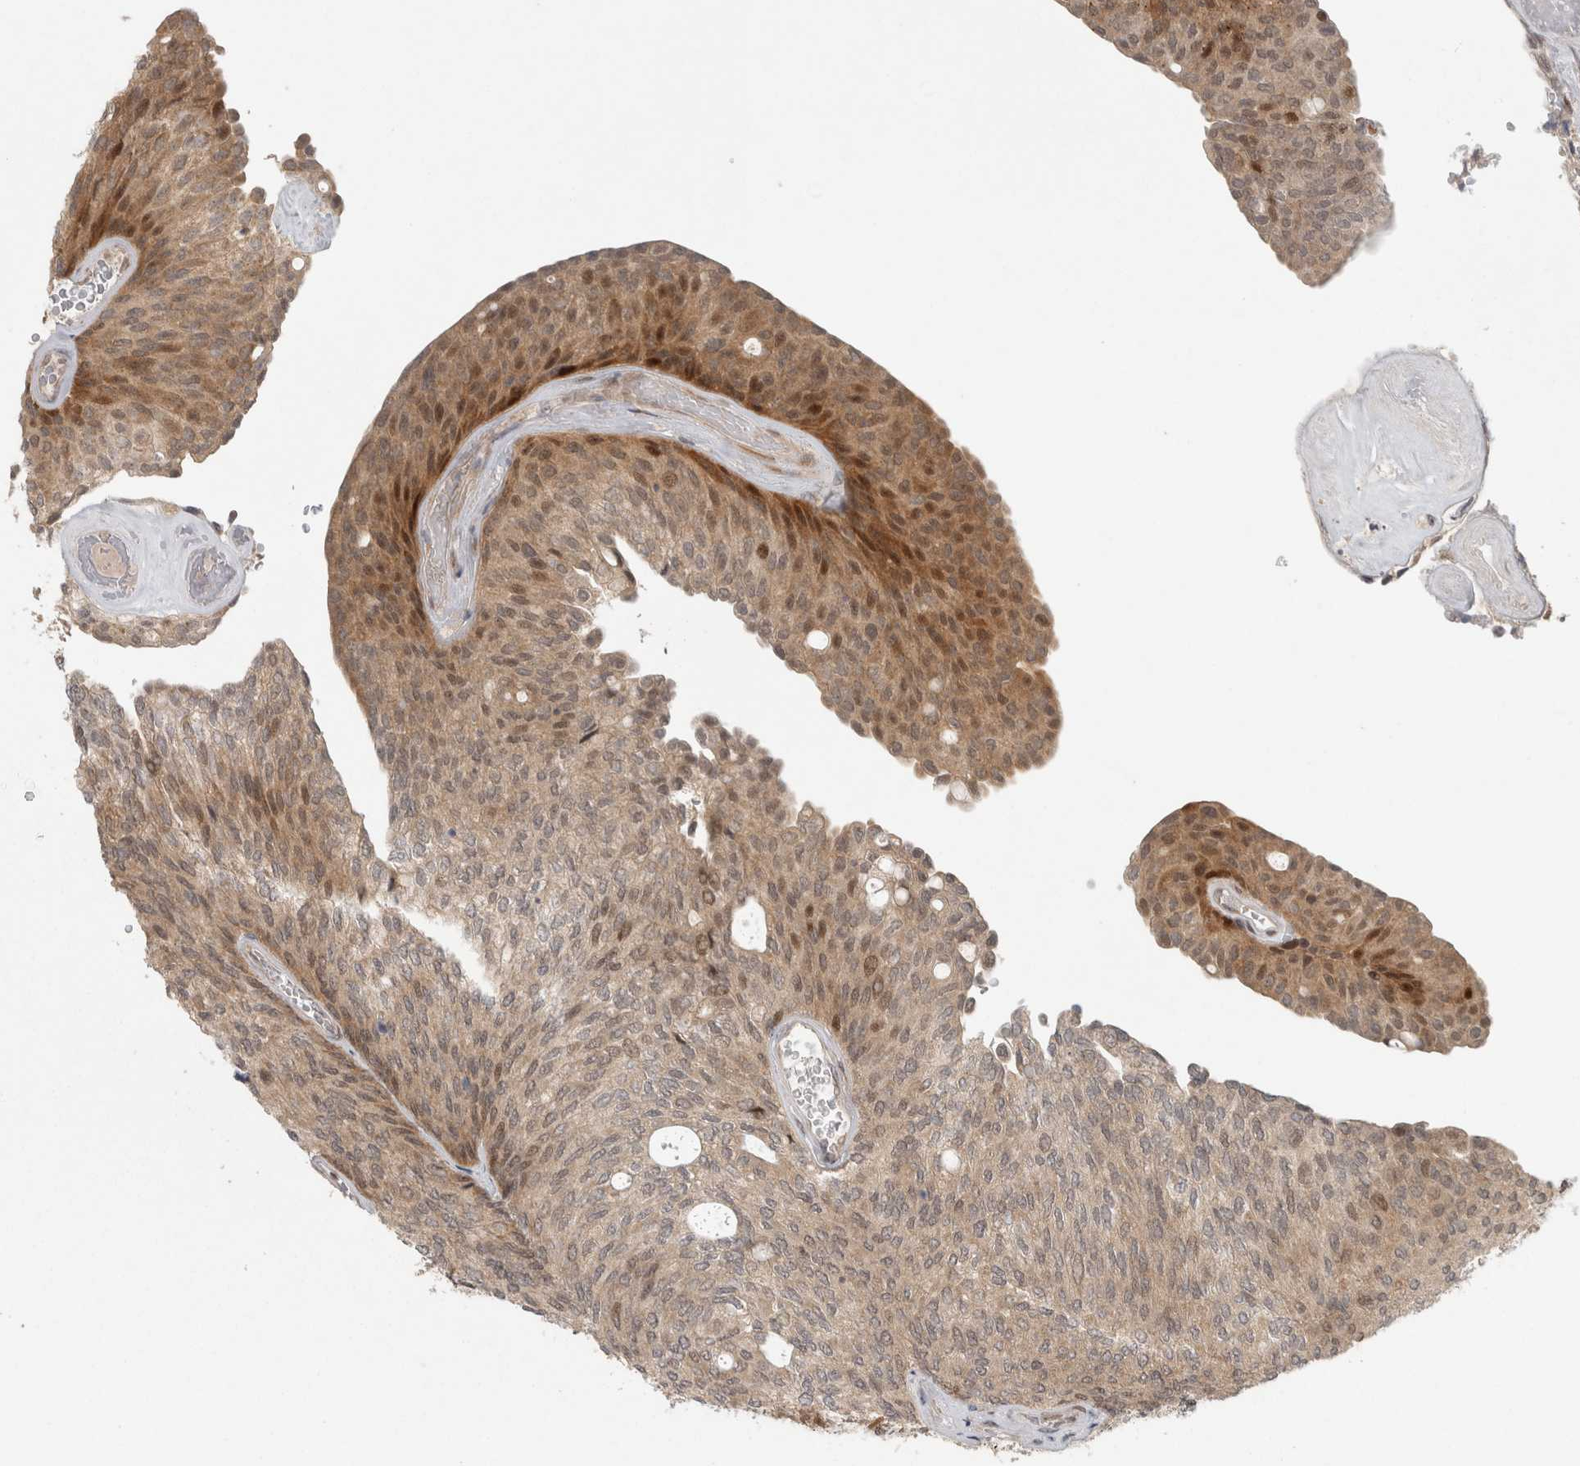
{"staining": {"intensity": "moderate", "quantity": "25%-75%", "location": "cytoplasmic/membranous,nuclear"}, "tissue": "urothelial cancer", "cell_type": "Tumor cells", "image_type": "cancer", "snomed": [{"axis": "morphology", "description": "Urothelial carcinoma, Low grade"}, {"axis": "topography", "description": "Urinary bladder"}], "caption": "Human urothelial cancer stained for a protein (brown) demonstrates moderate cytoplasmic/membranous and nuclear positive staining in about 25%-75% of tumor cells.", "gene": "KDM8", "patient": {"sex": "female", "age": 79}}